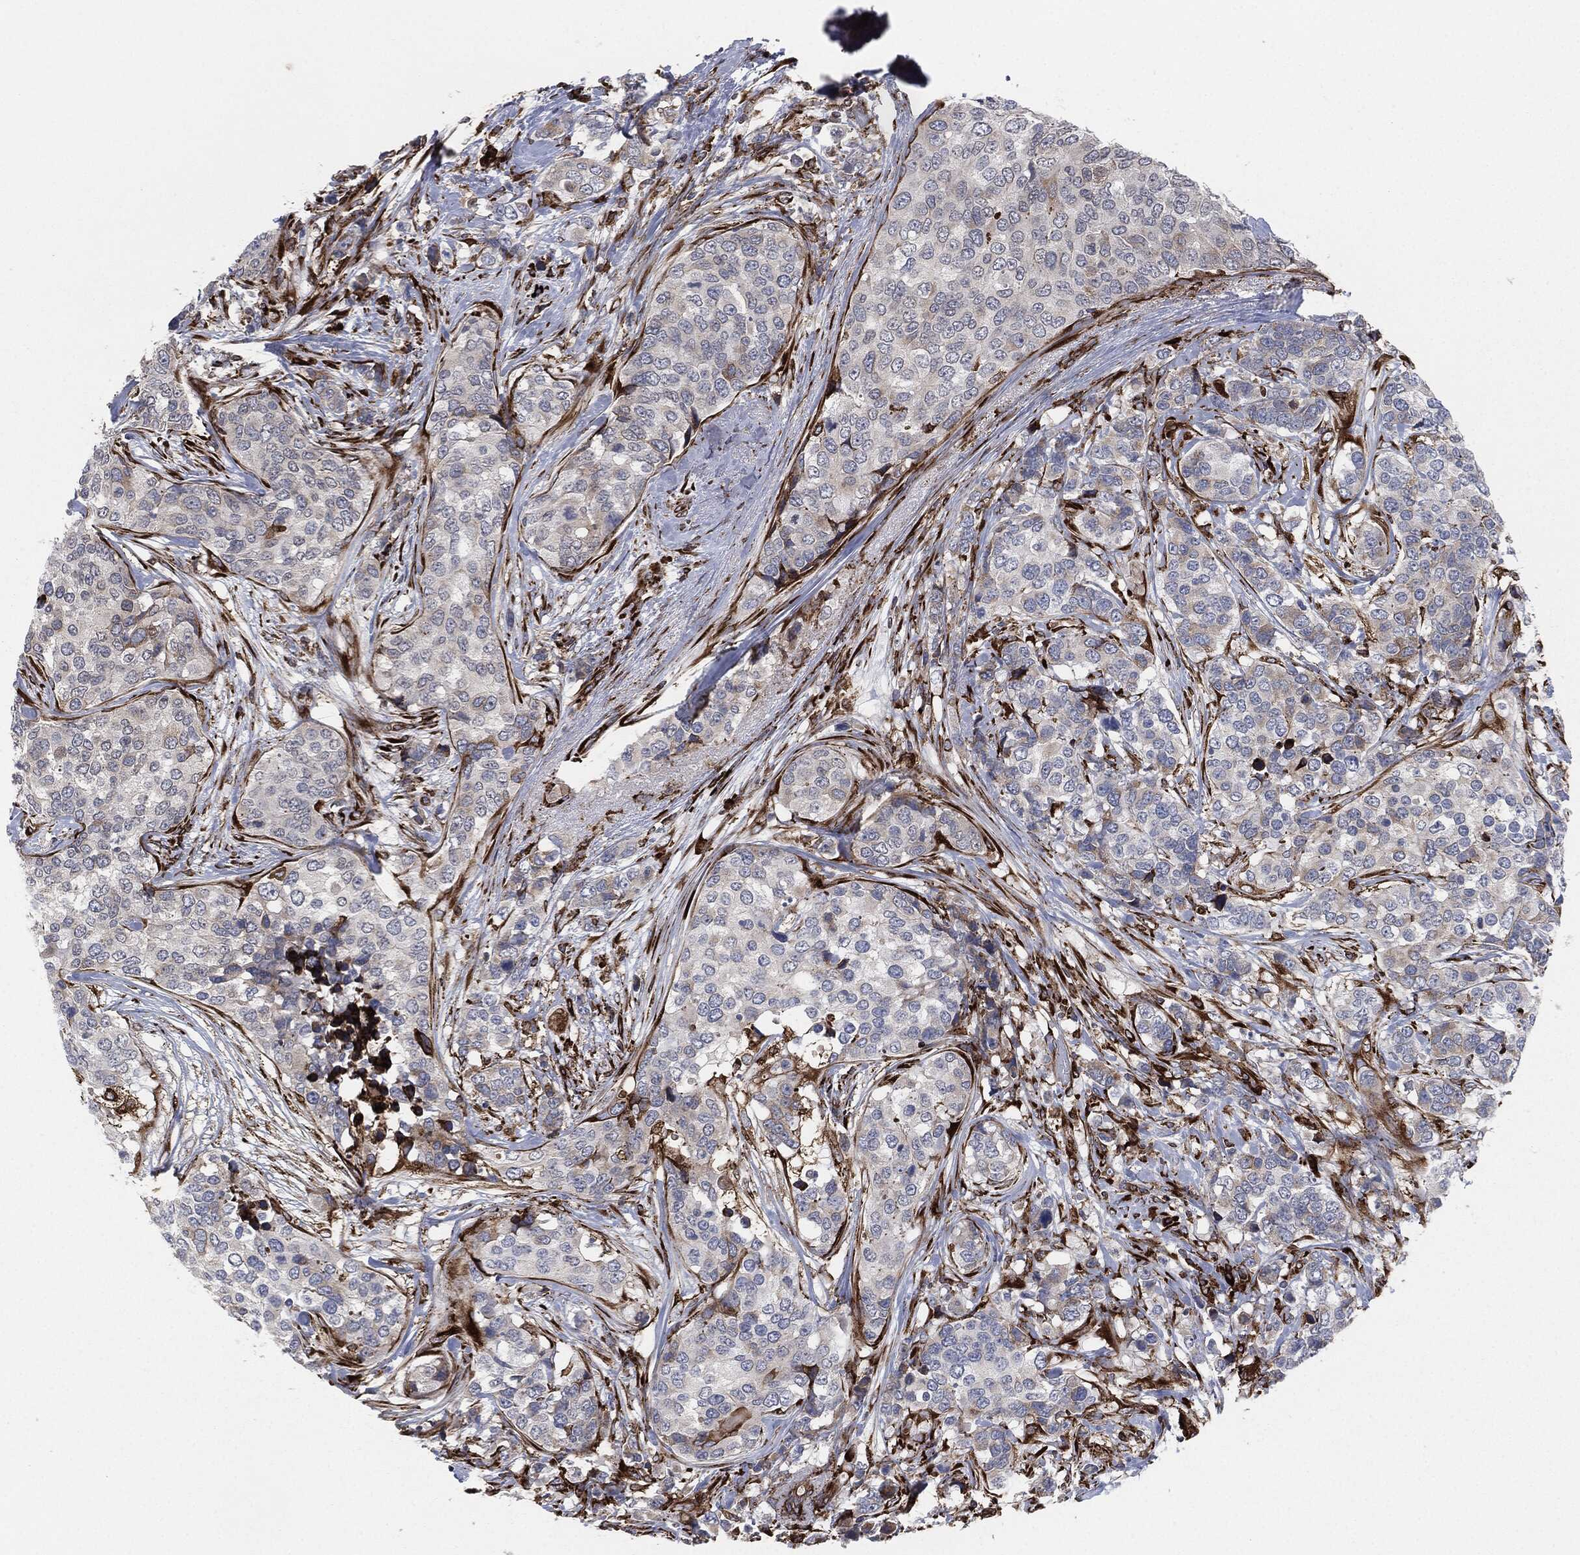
{"staining": {"intensity": "weak", "quantity": "<25%", "location": "cytoplasmic/membranous"}, "tissue": "breast cancer", "cell_type": "Tumor cells", "image_type": "cancer", "snomed": [{"axis": "morphology", "description": "Lobular carcinoma"}, {"axis": "topography", "description": "Breast"}], "caption": "Immunohistochemical staining of human lobular carcinoma (breast) shows no significant expression in tumor cells.", "gene": "CALR", "patient": {"sex": "female", "age": 59}}